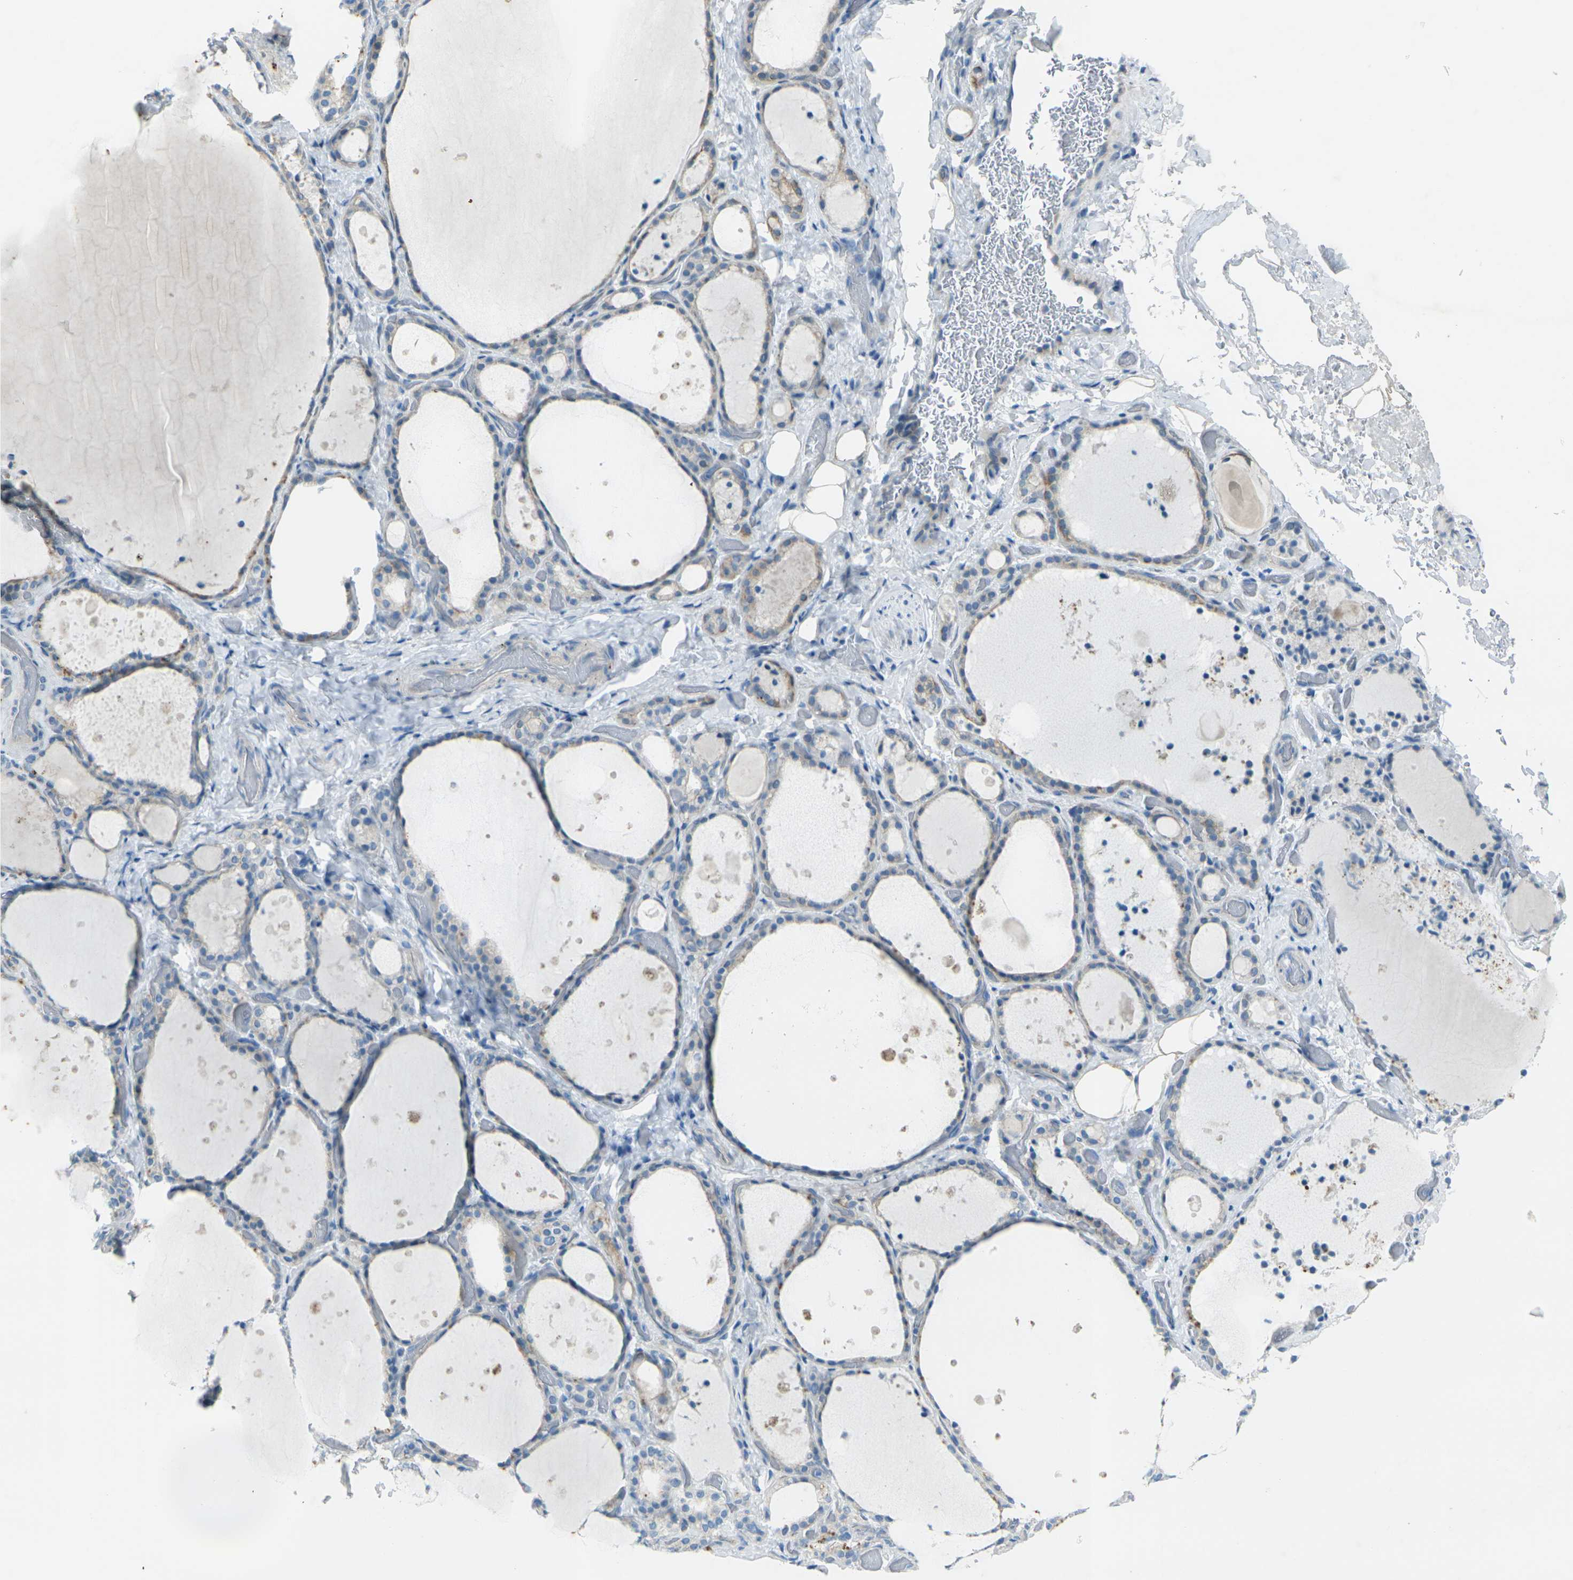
{"staining": {"intensity": "moderate", "quantity": "<25%", "location": "cytoplasmic/membranous"}, "tissue": "thyroid gland", "cell_type": "Glandular cells", "image_type": "normal", "snomed": [{"axis": "morphology", "description": "Normal tissue, NOS"}, {"axis": "topography", "description": "Thyroid gland"}], "caption": "Human thyroid gland stained for a protein (brown) demonstrates moderate cytoplasmic/membranous positive staining in approximately <25% of glandular cells.", "gene": "ANKRD46", "patient": {"sex": "female", "age": 44}}